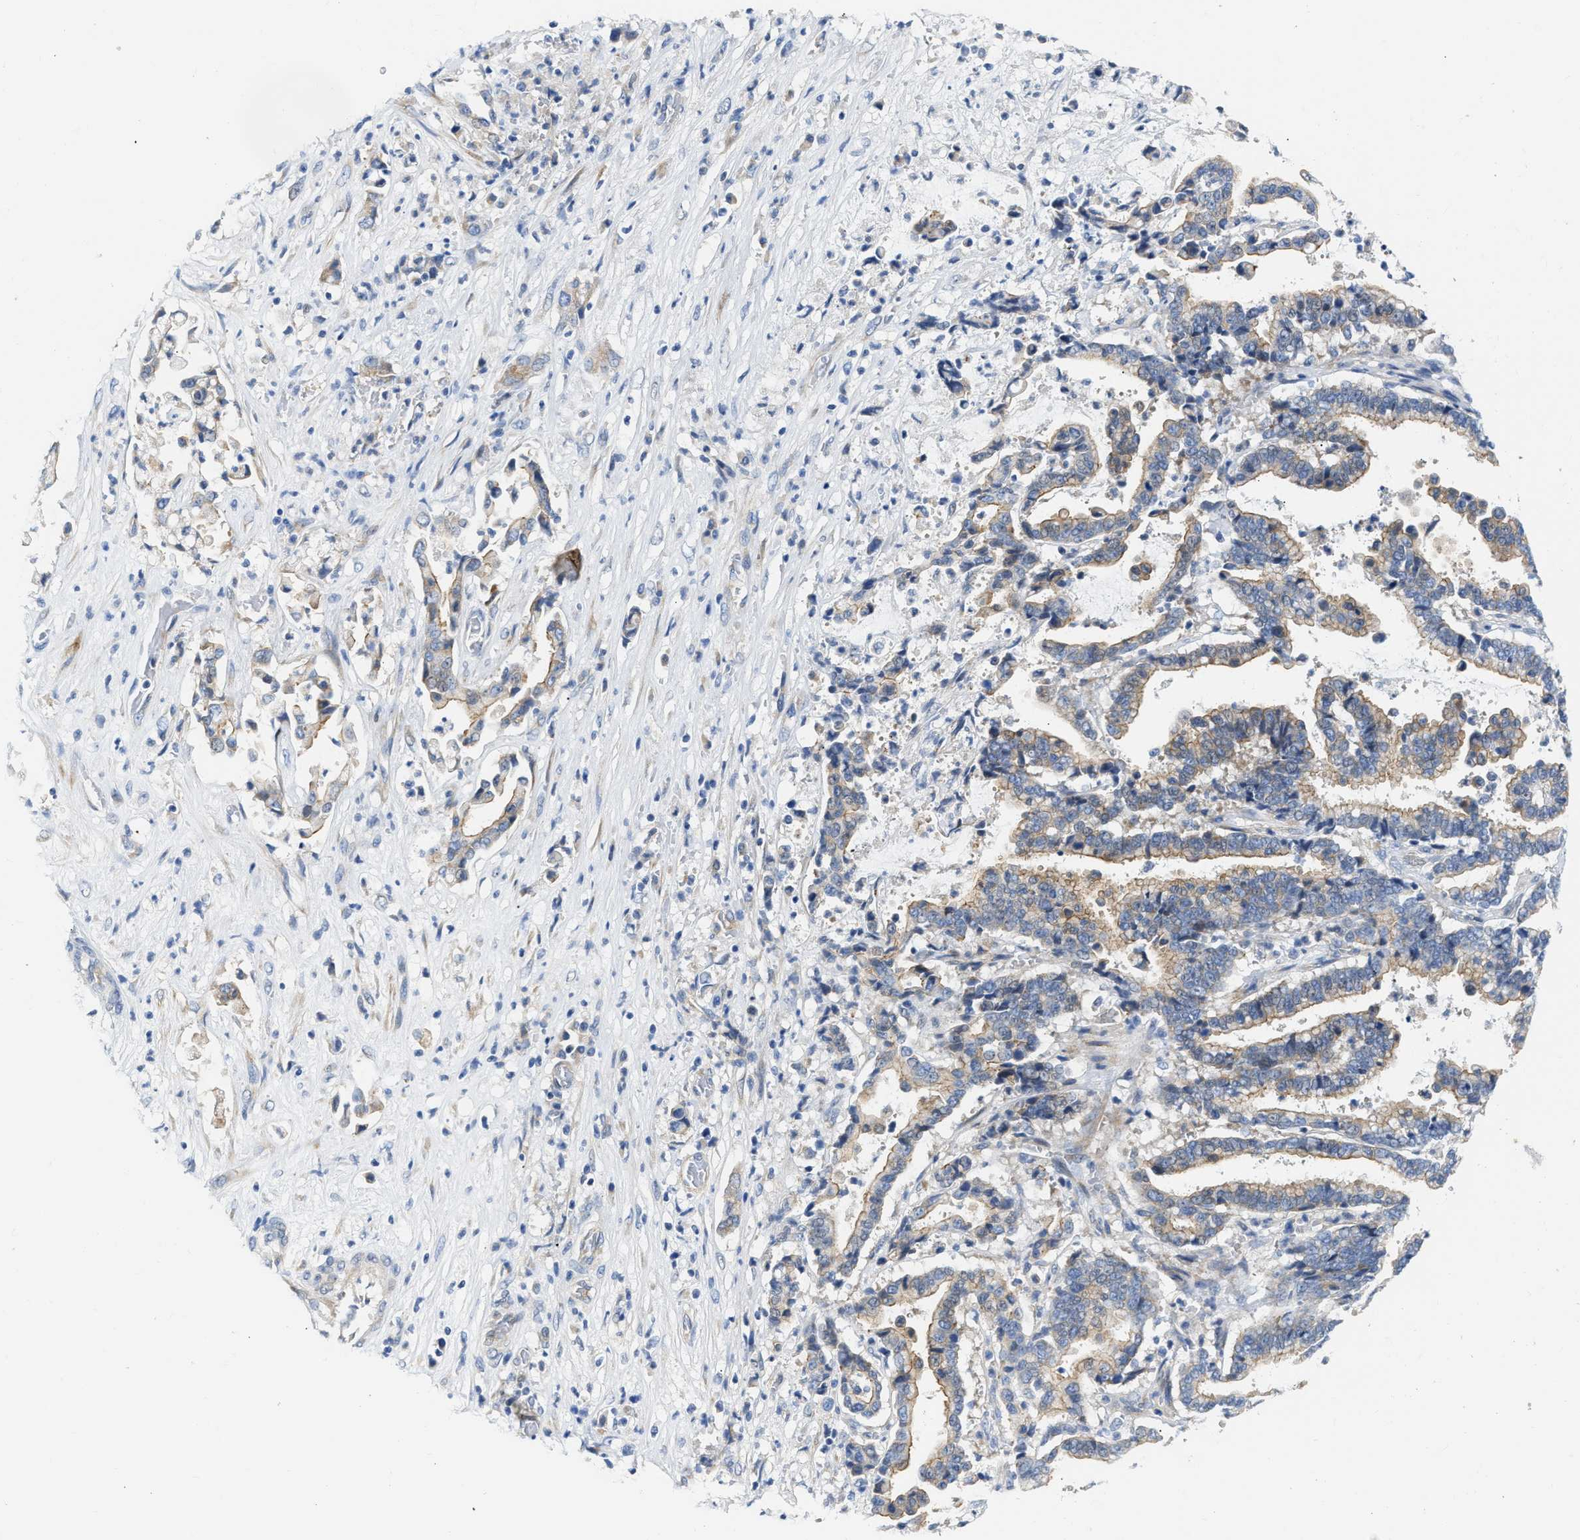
{"staining": {"intensity": "weak", "quantity": ">75%", "location": "cytoplasmic/membranous"}, "tissue": "liver cancer", "cell_type": "Tumor cells", "image_type": "cancer", "snomed": [{"axis": "morphology", "description": "Cholangiocarcinoma"}, {"axis": "topography", "description": "Liver"}], "caption": "Immunohistochemistry (IHC) histopathology image of liver cholangiocarcinoma stained for a protein (brown), which reveals low levels of weak cytoplasmic/membranous staining in about >75% of tumor cells.", "gene": "FHL1", "patient": {"sex": "male", "age": 57}}